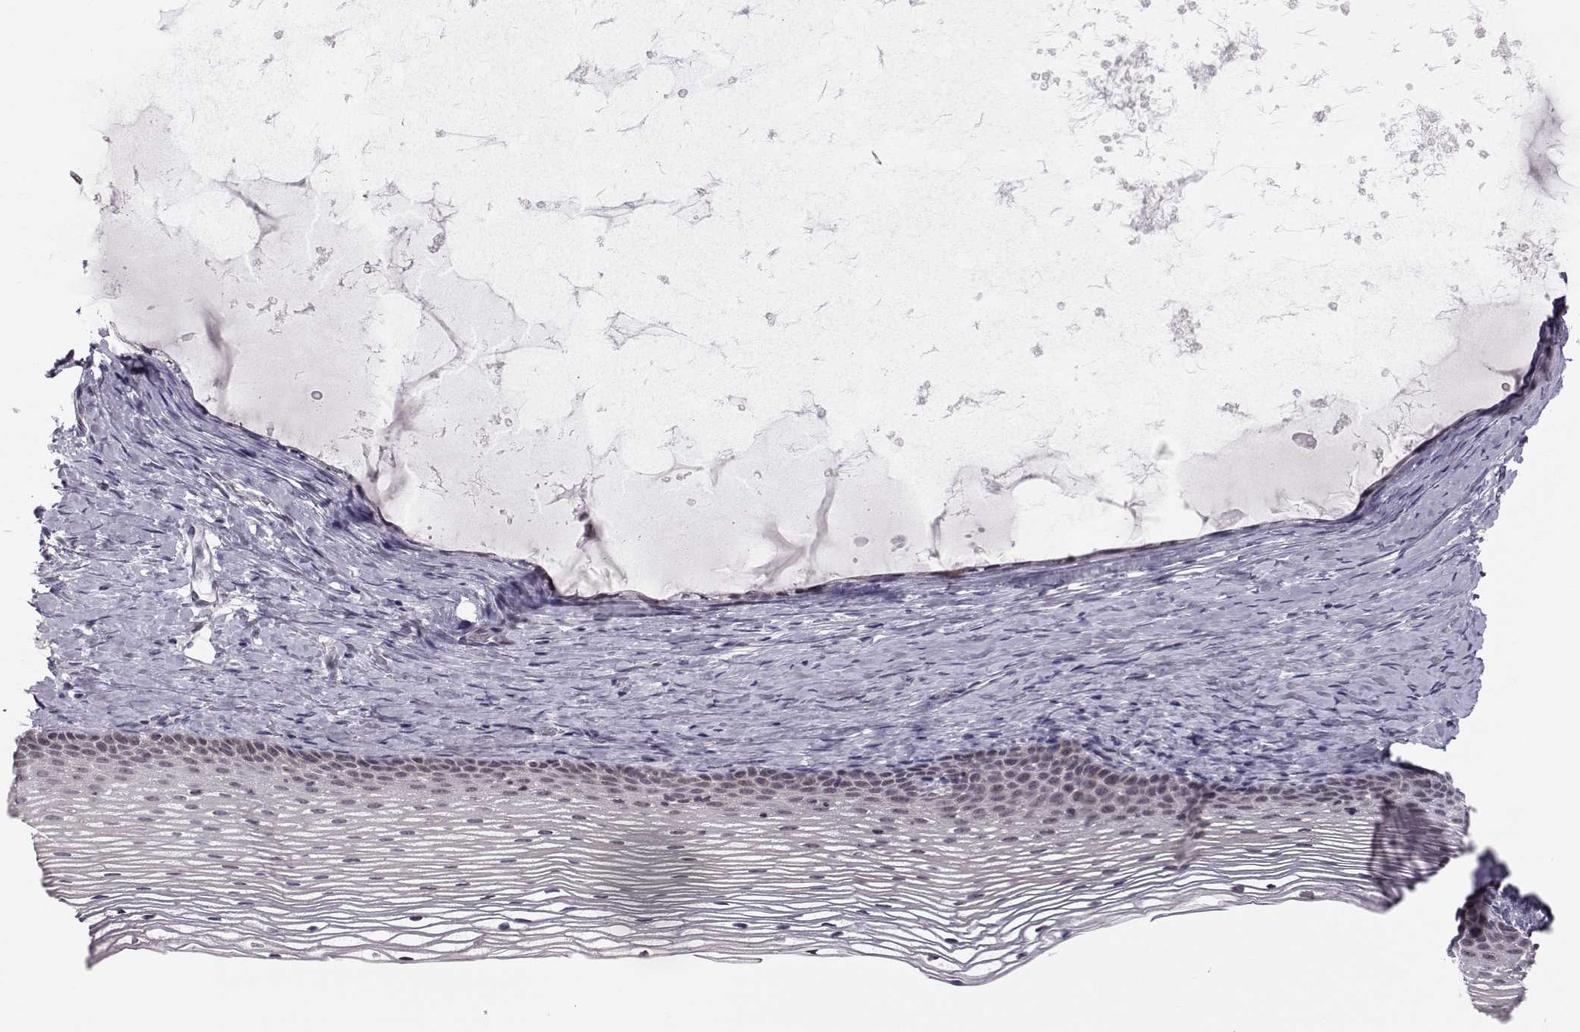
{"staining": {"intensity": "negative", "quantity": "none", "location": "none"}, "tissue": "cervix", "cell_type": "Glandular cells", "image_type": "normal", "snomed": [{"axis": "morphology", "description": "Normal tissue, NOS"}, {"axis": "topography", "description": "Cervix"}], "caption": "High power microscopy image of an immunohistochemistry (IHC) photomicrograph of normal cervix, revealing no significant expression in glandular cells.", "gene": "MARCHF4", "patient": {"sex": "female", "age": 39}}